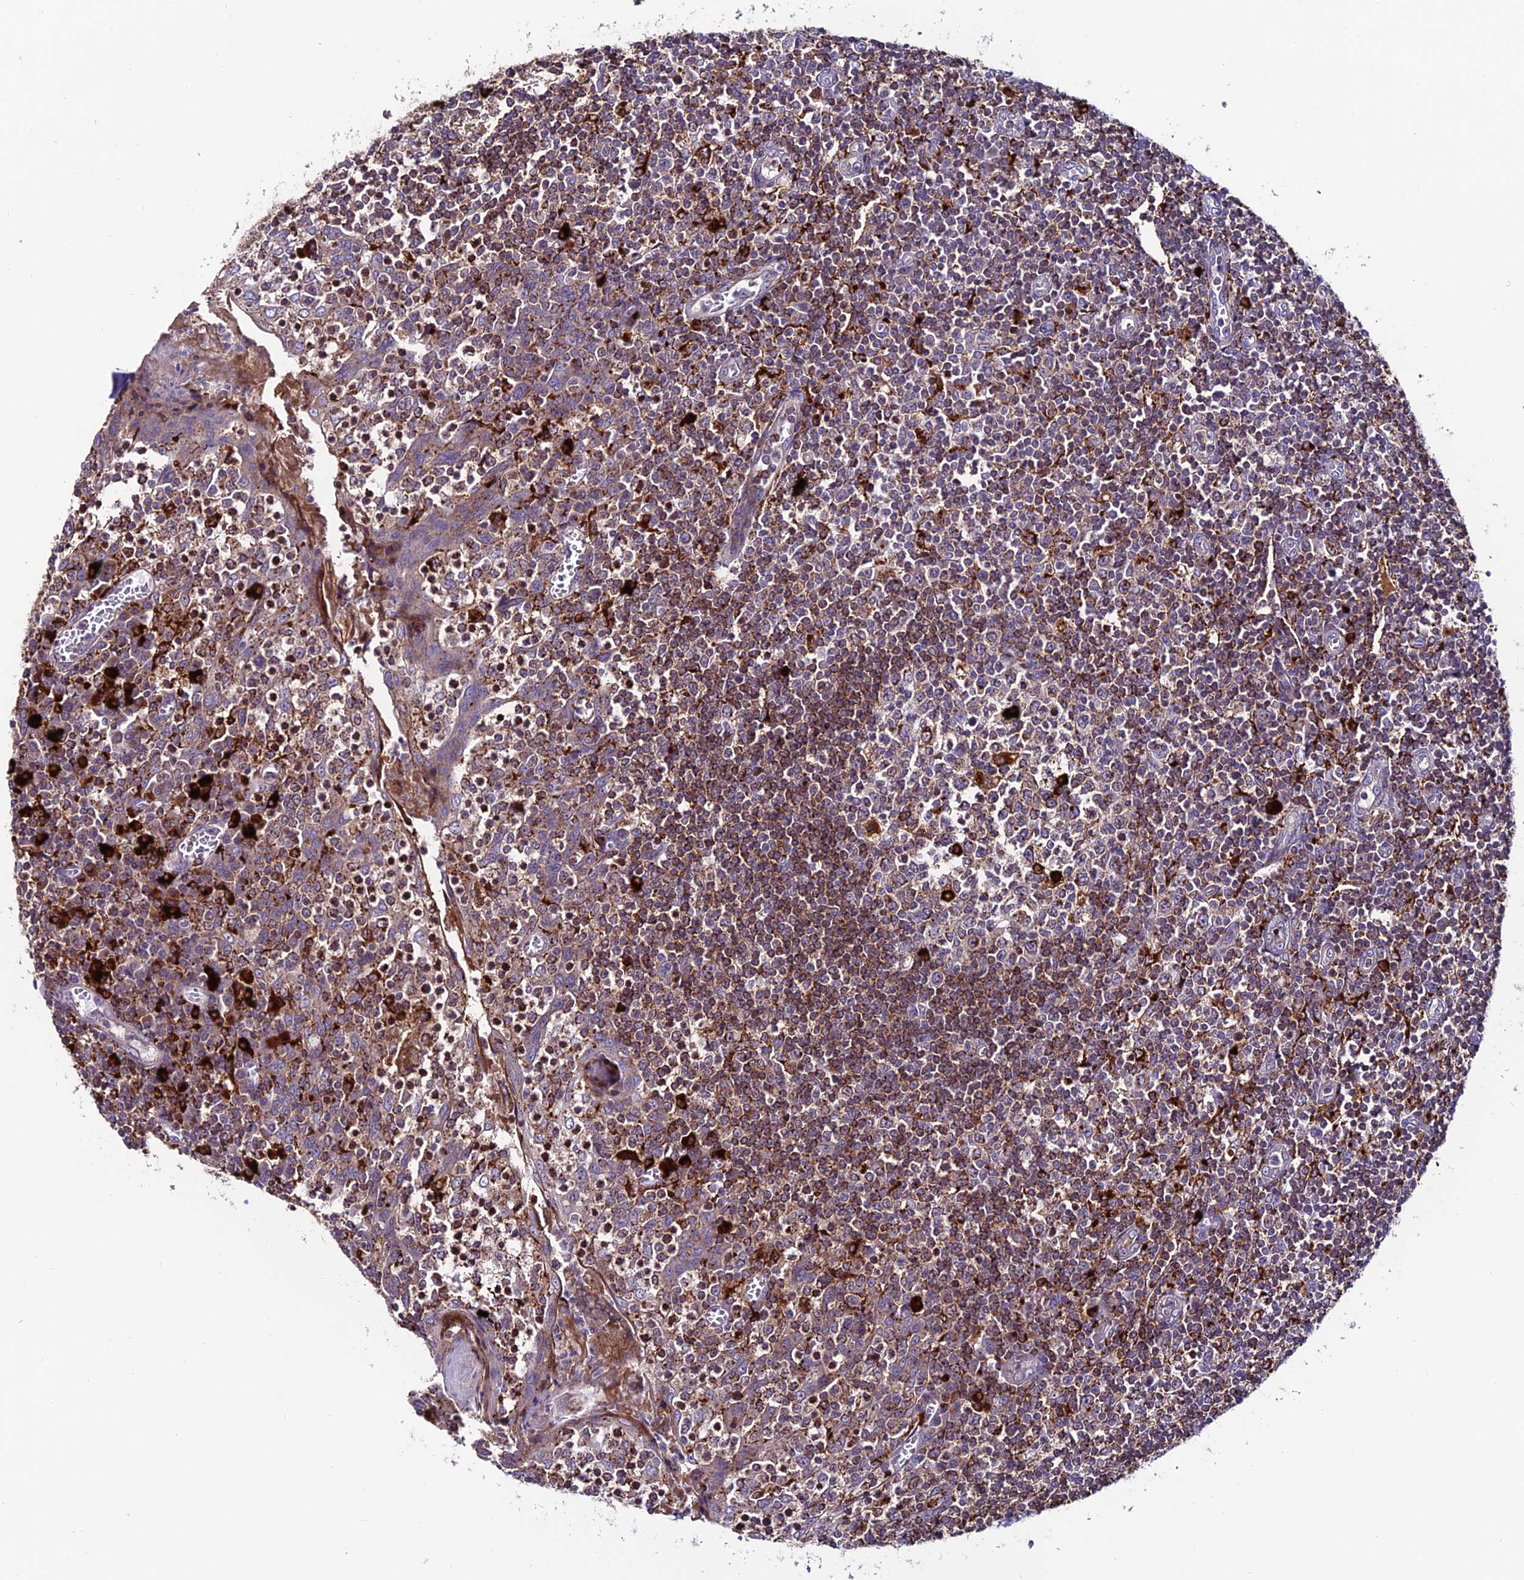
{"staining": {"intensity": "moderate", "quantity": "25%-75%", "location": "cytoplasmic/membranous"}, "tissue": "tonsil", "cell_type": "Germinal center cells", "image_type": "normal", "snomed": [{"axis": "morphology", "description": "Normal tissue, NOS"}, {"axis": "topography", "description": "Tonsil"}], "caption": "Immunohistochemistry micrograph of unremarkable human tonsil stained for a protein (brown), which displays medium levels of moderate cytoplasmic/membranous expression in about 25%-75% of germinal center cells.", "gene": "ARHGEF18", "patient": {"sex": "female", "age": 19}}